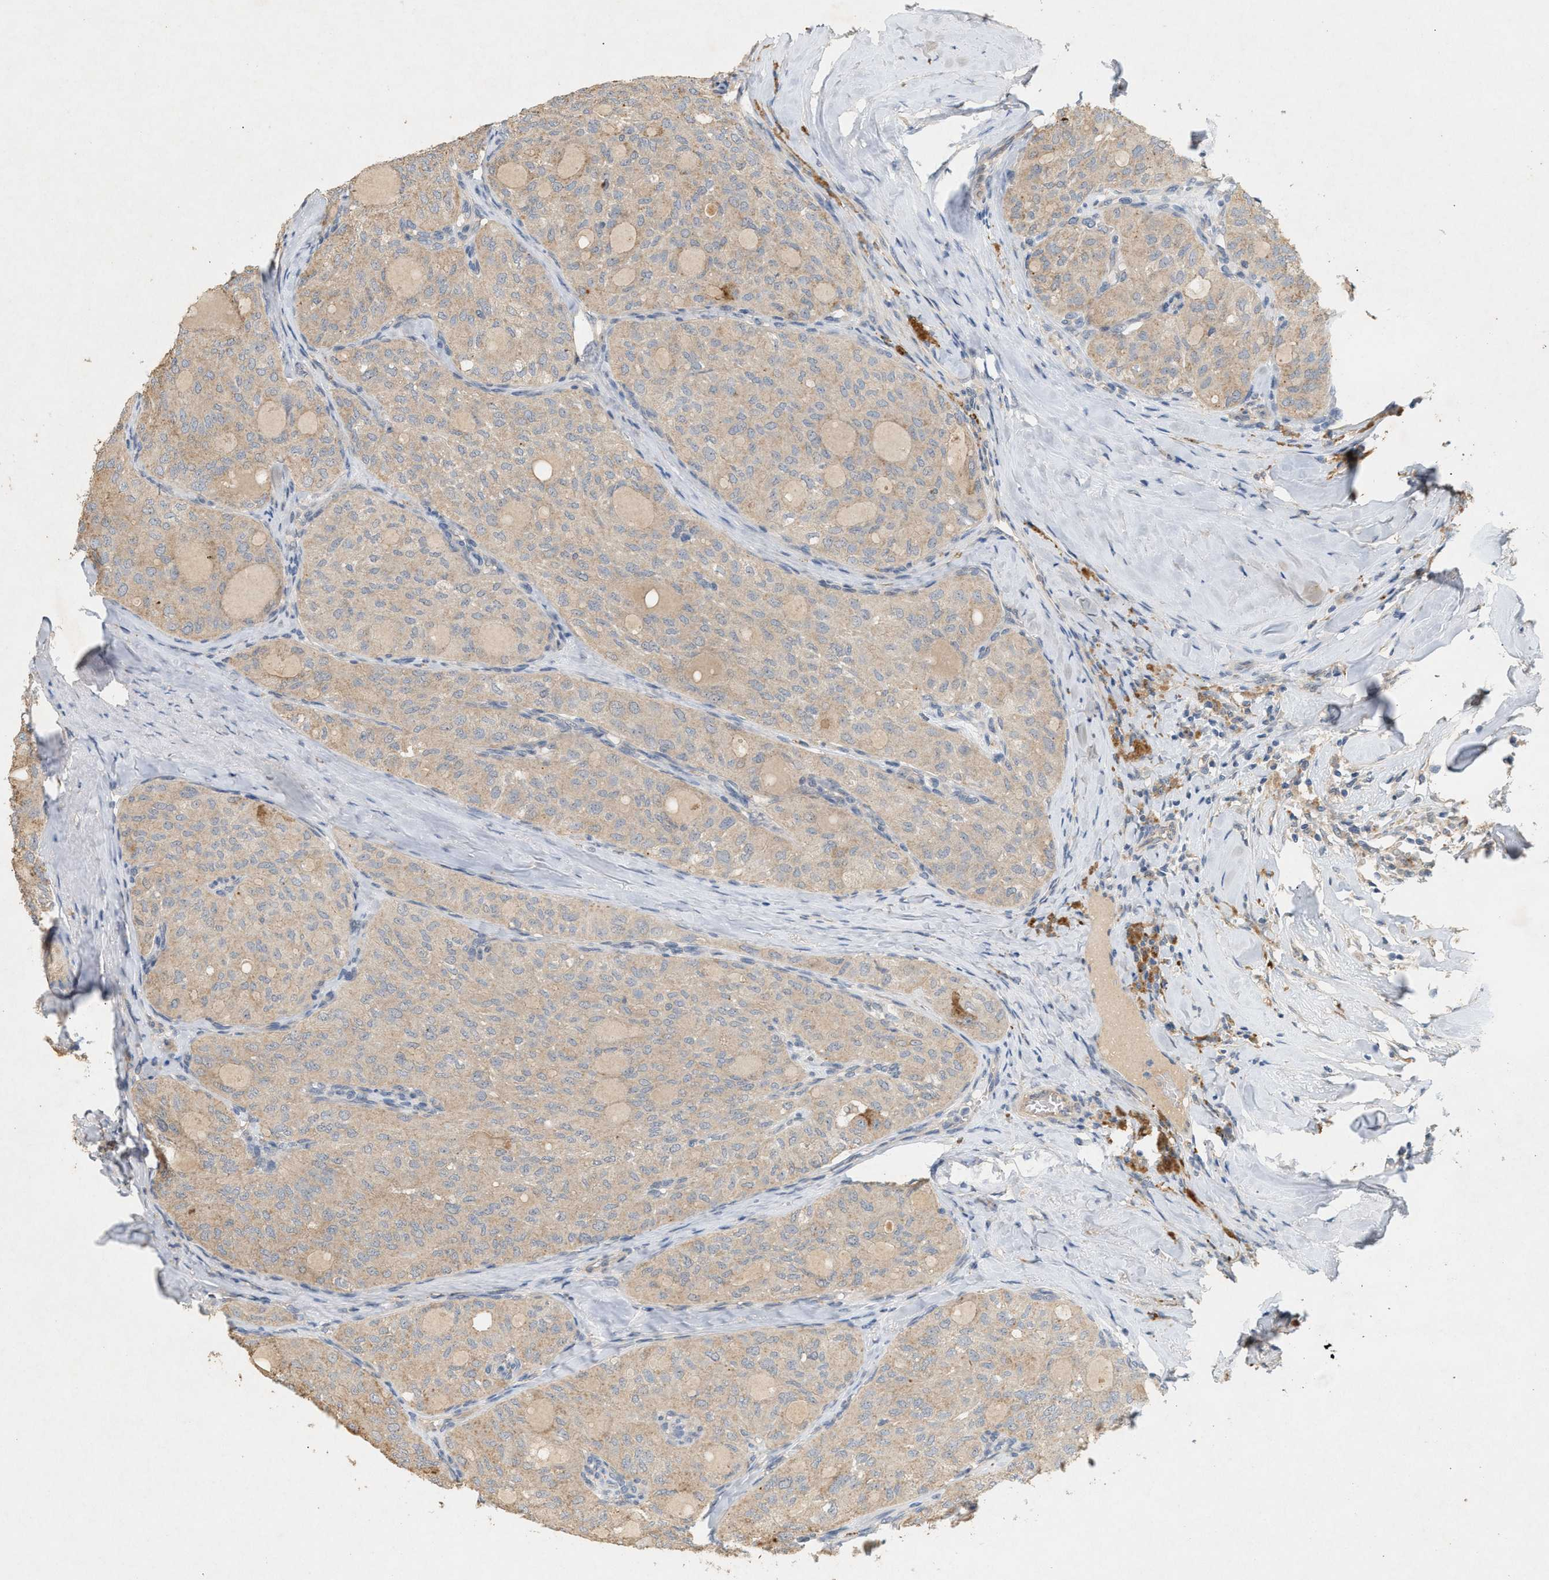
{"staining": {"intensity": "weak", "quantity": ">75%", "location": "cytoplasmic/membranous"}, "tissue": "thyroid cancer", "cell_type": "Tumor cells", "image_type": "cancer", "snomed": [{"axis": "morphology", "description": "Follicular adenoma carcinoma, NOS"}, {"axis": "topography", "description": "Thyroid gland"}], "caption": "Weak cytoplasmic/membranous protein staining is appreciated in approximately >75% of tumor cells in thyroid cancer (follicular adenoma carcinoma).", "gene": "DCAF7", "patient": {"sex": "male", "age": 75}}